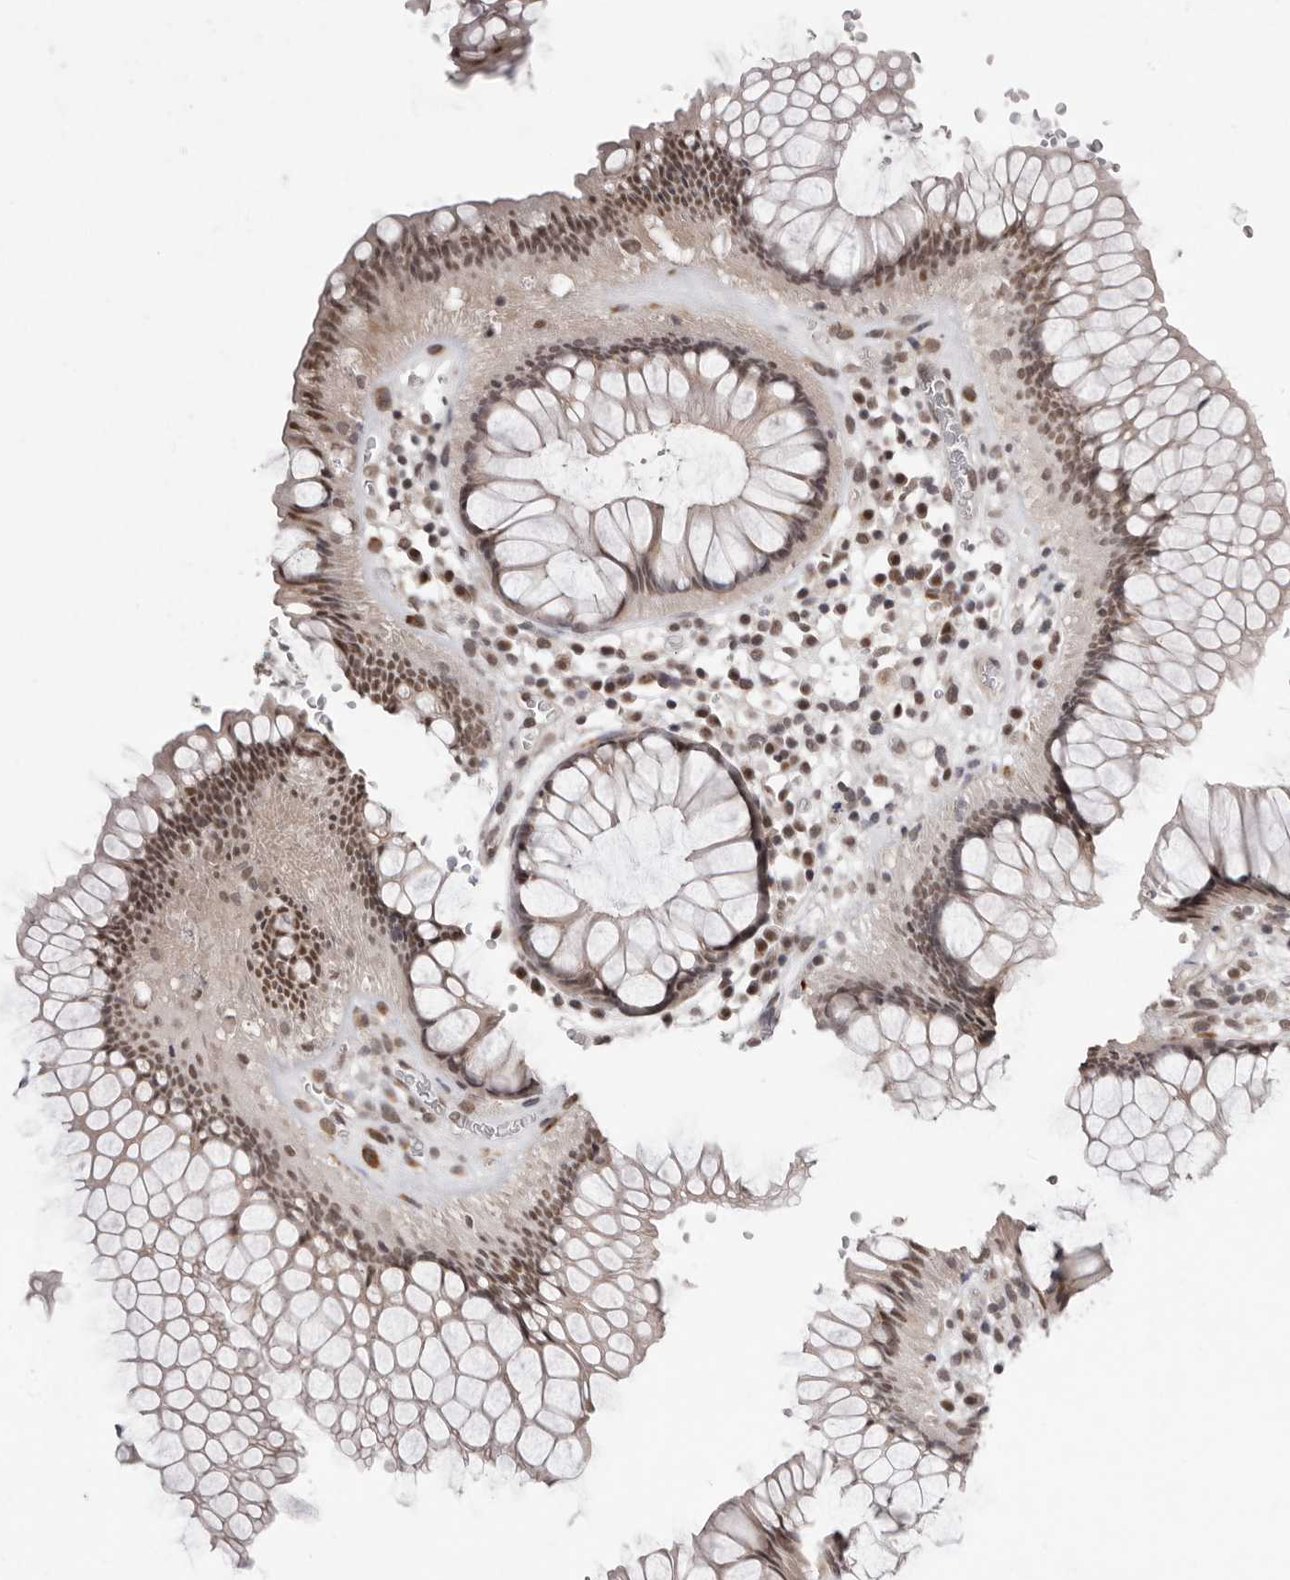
{"staining": {"intensity": "moderate", "quantity": ">75%", "location": "nuclear"}, "tissue": "rectum", "cell_type": "Glandular cells", "image_type": "normal", "snomed": [{"axis": "morphology", "description": "Normal tissue, NOS"}, {"axis": "topography", "description": "Rectum"}], "caption": "Moderate nuclear positivity for a protein is present in approximately >75% of glandular cells of unremarkable rectum using immunohistochemistry.", "gene": "SRCAP", "patient": {"sex": "male", "age": 51}}